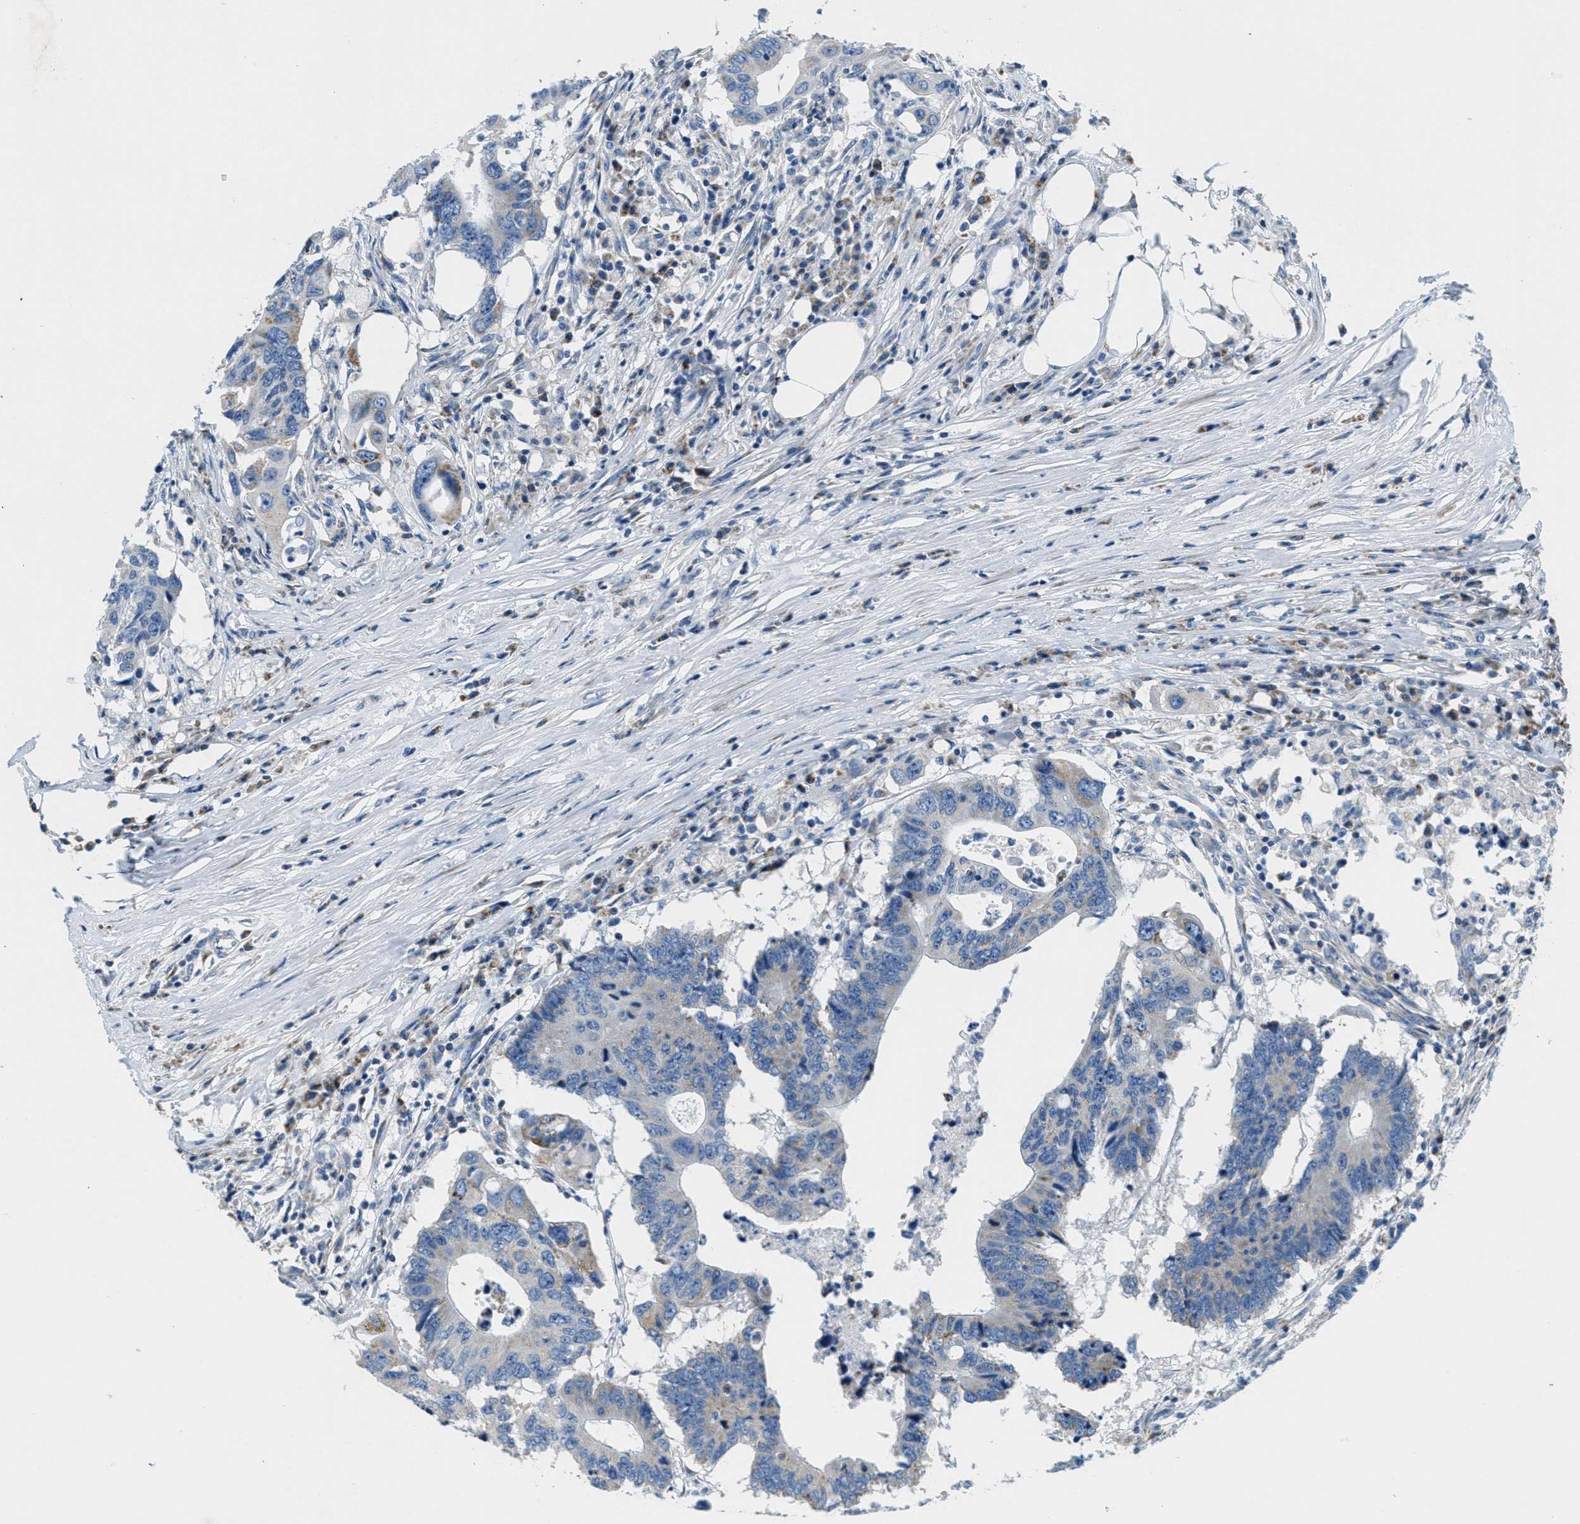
{"staining": {"intensity": "negative", "quantity": "none", "location": "none"}, "tissue": "colorectal cancer", "cell_type": "Tumor cells", "image_type": "cancer", "snomed": [{"axis": "morphology", "description": "Adenocarcinoma, NOS"}, {"axis": "topography", "description": "Colon"}], "caption": "A photomicrograph of human colorectal cancer (adenocarcinoma) is negative for staining in tumor cells. Nuclei are stained in blue.", "gene": "CA4", "patient": {"sex": "male", "age": 71}}